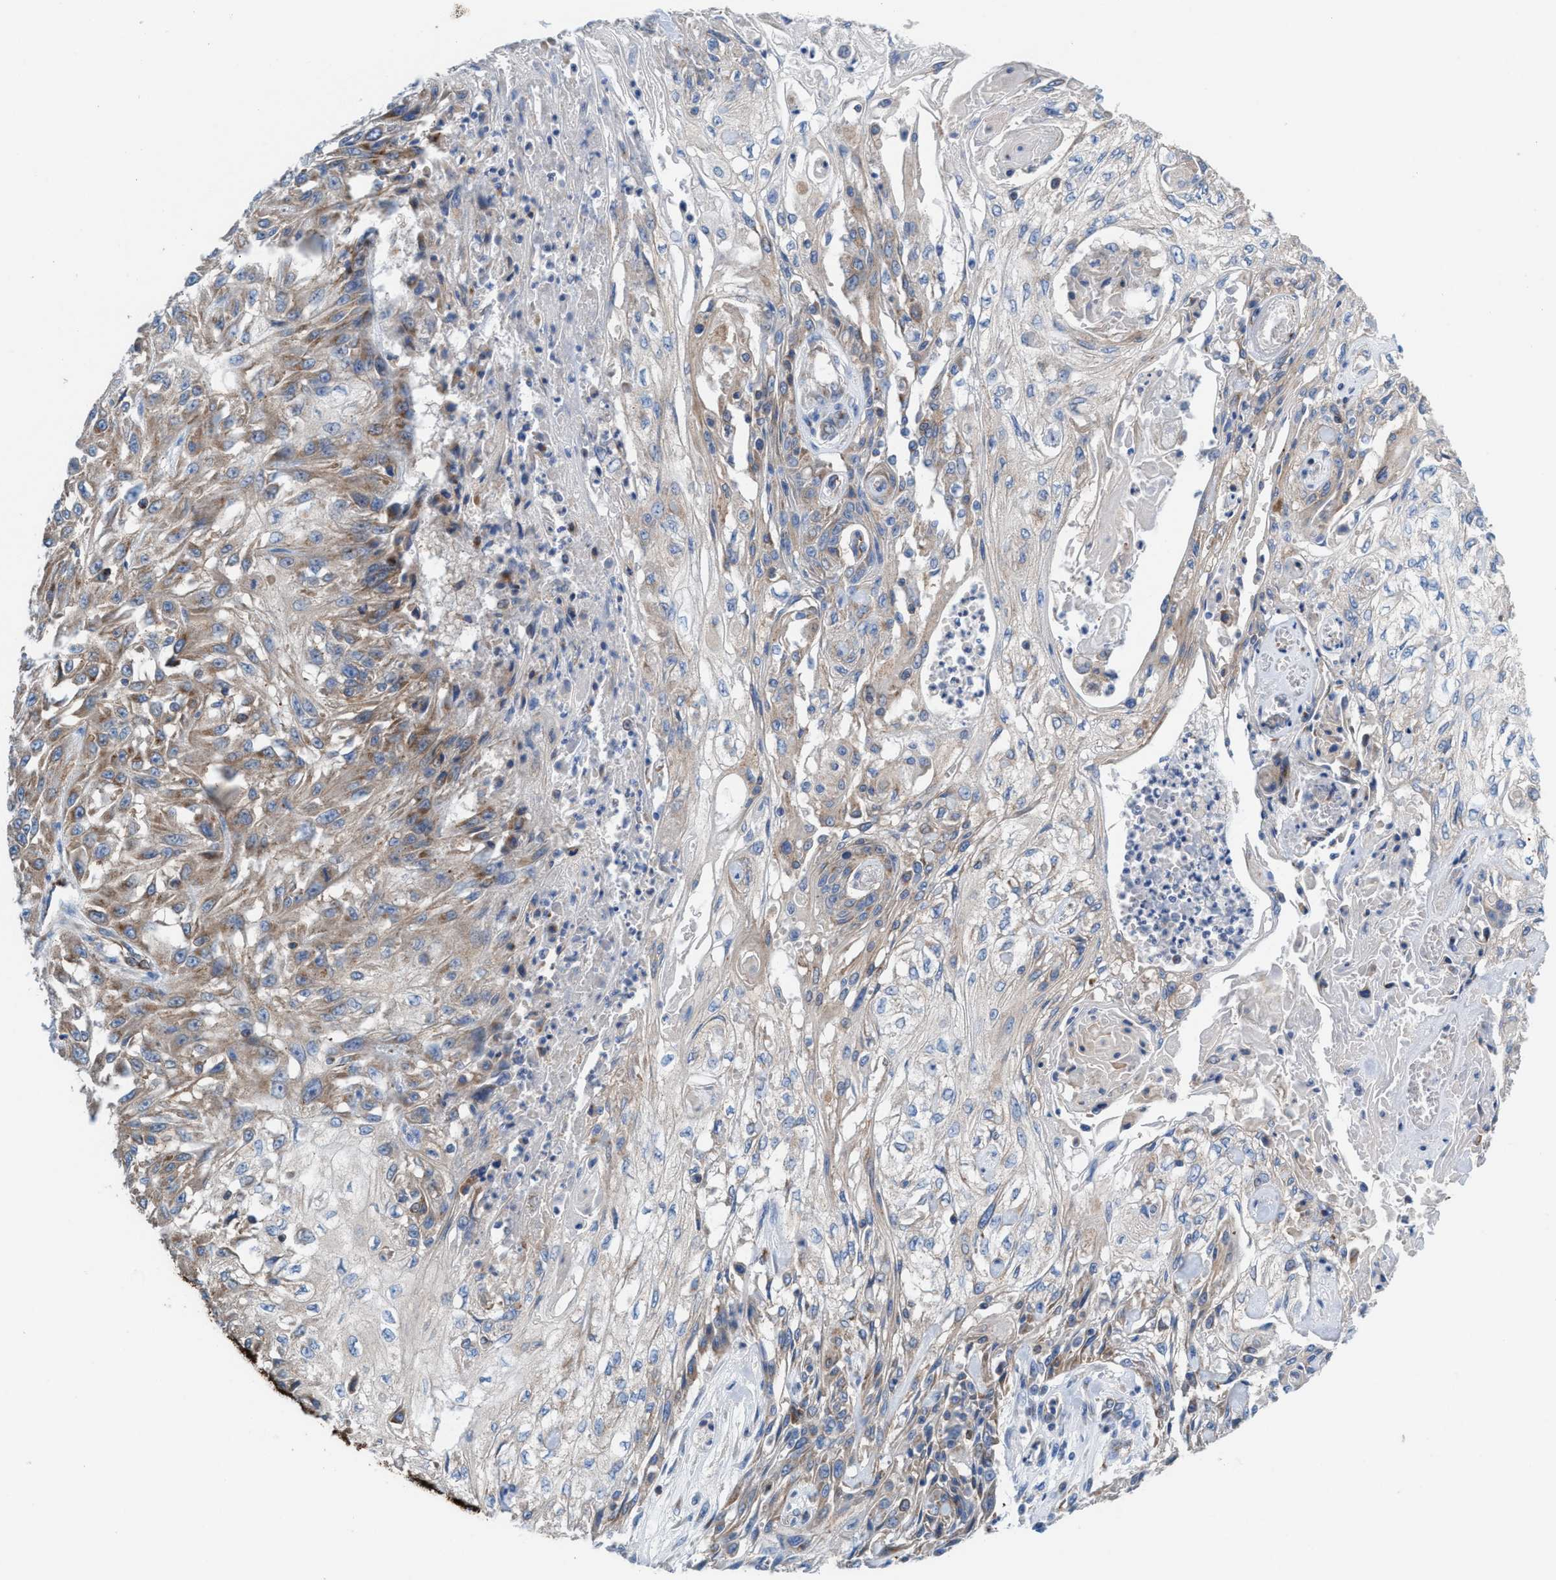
{"staining": {"intensity": "weak", "quantity": "25%-75%", "location": "cytoplasmic/membranous"}, "tissue": "skin cancer", "cell_type": "Tumor cells", "image_type": "cancer", "snomed": [{"axis": "morphology", "description": "Squamous cell carcinoma, NOS"}, {"axis": "morphology", "description": "Squamous cell carcinoma, metastatic, NOS"}, {"axis": "topography", "description": "Skin"}, {"axis": "topography", "description": "Lymph node"}], "caption": "High-magnification brightfield microscopy of squamous cell carcinoma (skin) stained with DAB (3,3'-diaminobenzidine) (brown) and counterstained with hematoxylin (blue). tumor cells exhibit weak cytoplasmic/membranous positivity is identified in approximately25%-75% of cells.", "gene": "NYAP1", "patient": {"sex": "male", "age": 75}}